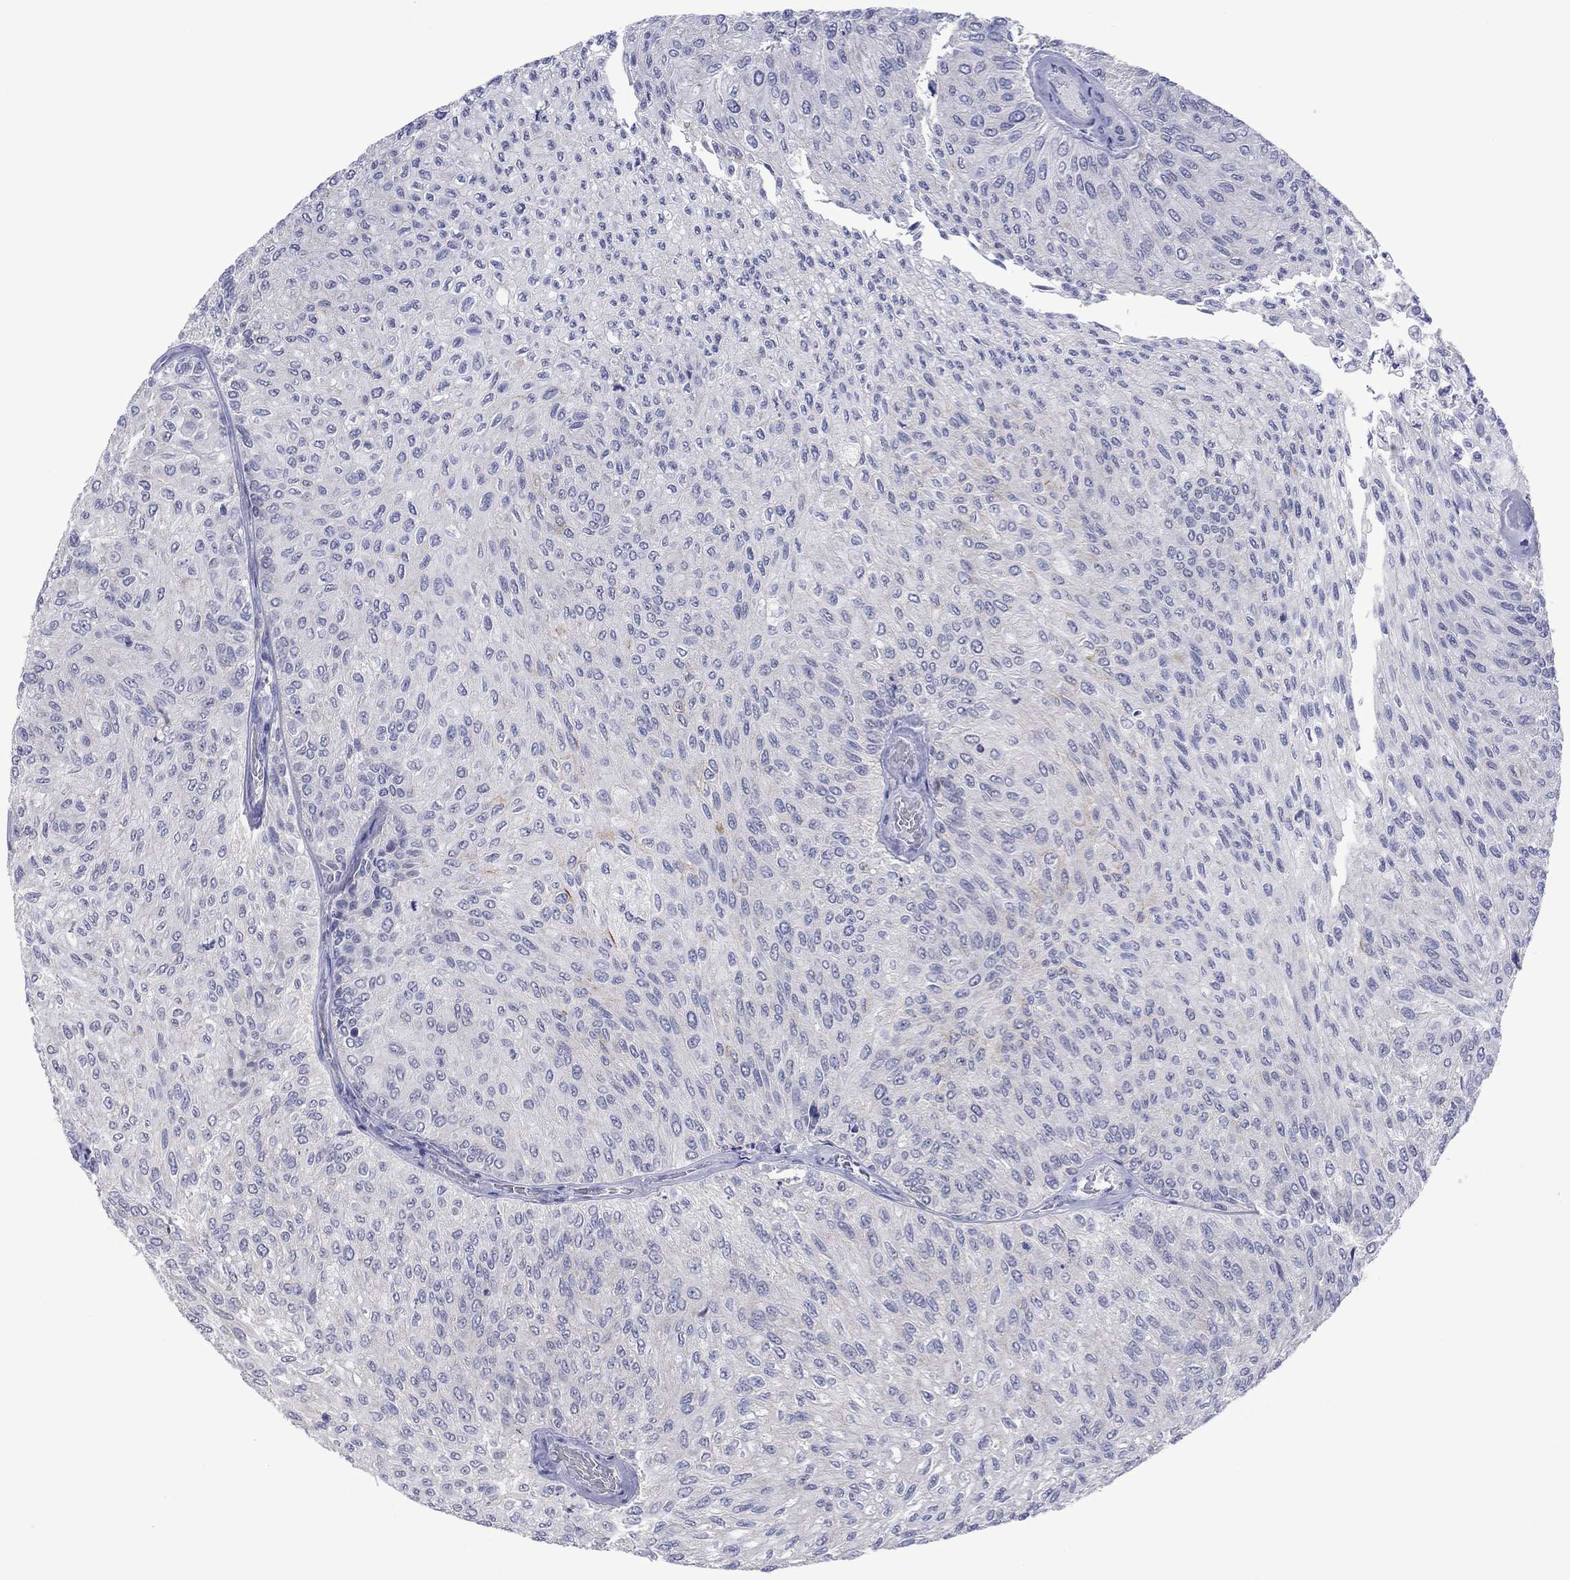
{"staining": {"intensity": "strong", "quantity": "<25%", "location": "cytoplasmic/membranous"}, "tissue": "urothelial cancer", "cell_type": "Tumor cells", "image_type": "cancer", "snomed": [{"axis": "morphology", "description": "Urothelial carcinoma, Low grade"}, {"axis": "topography", "description": "Urinary bladder"}], "caption": "This is a histology image of immunohistochemistry staining of low-grade urothelial carcinoma, which shows strong positivity in the cytoplasmic/membranous of tumor cells.", "gene": "FER1L6", "patient": {"sex": "male", "age": 78}}